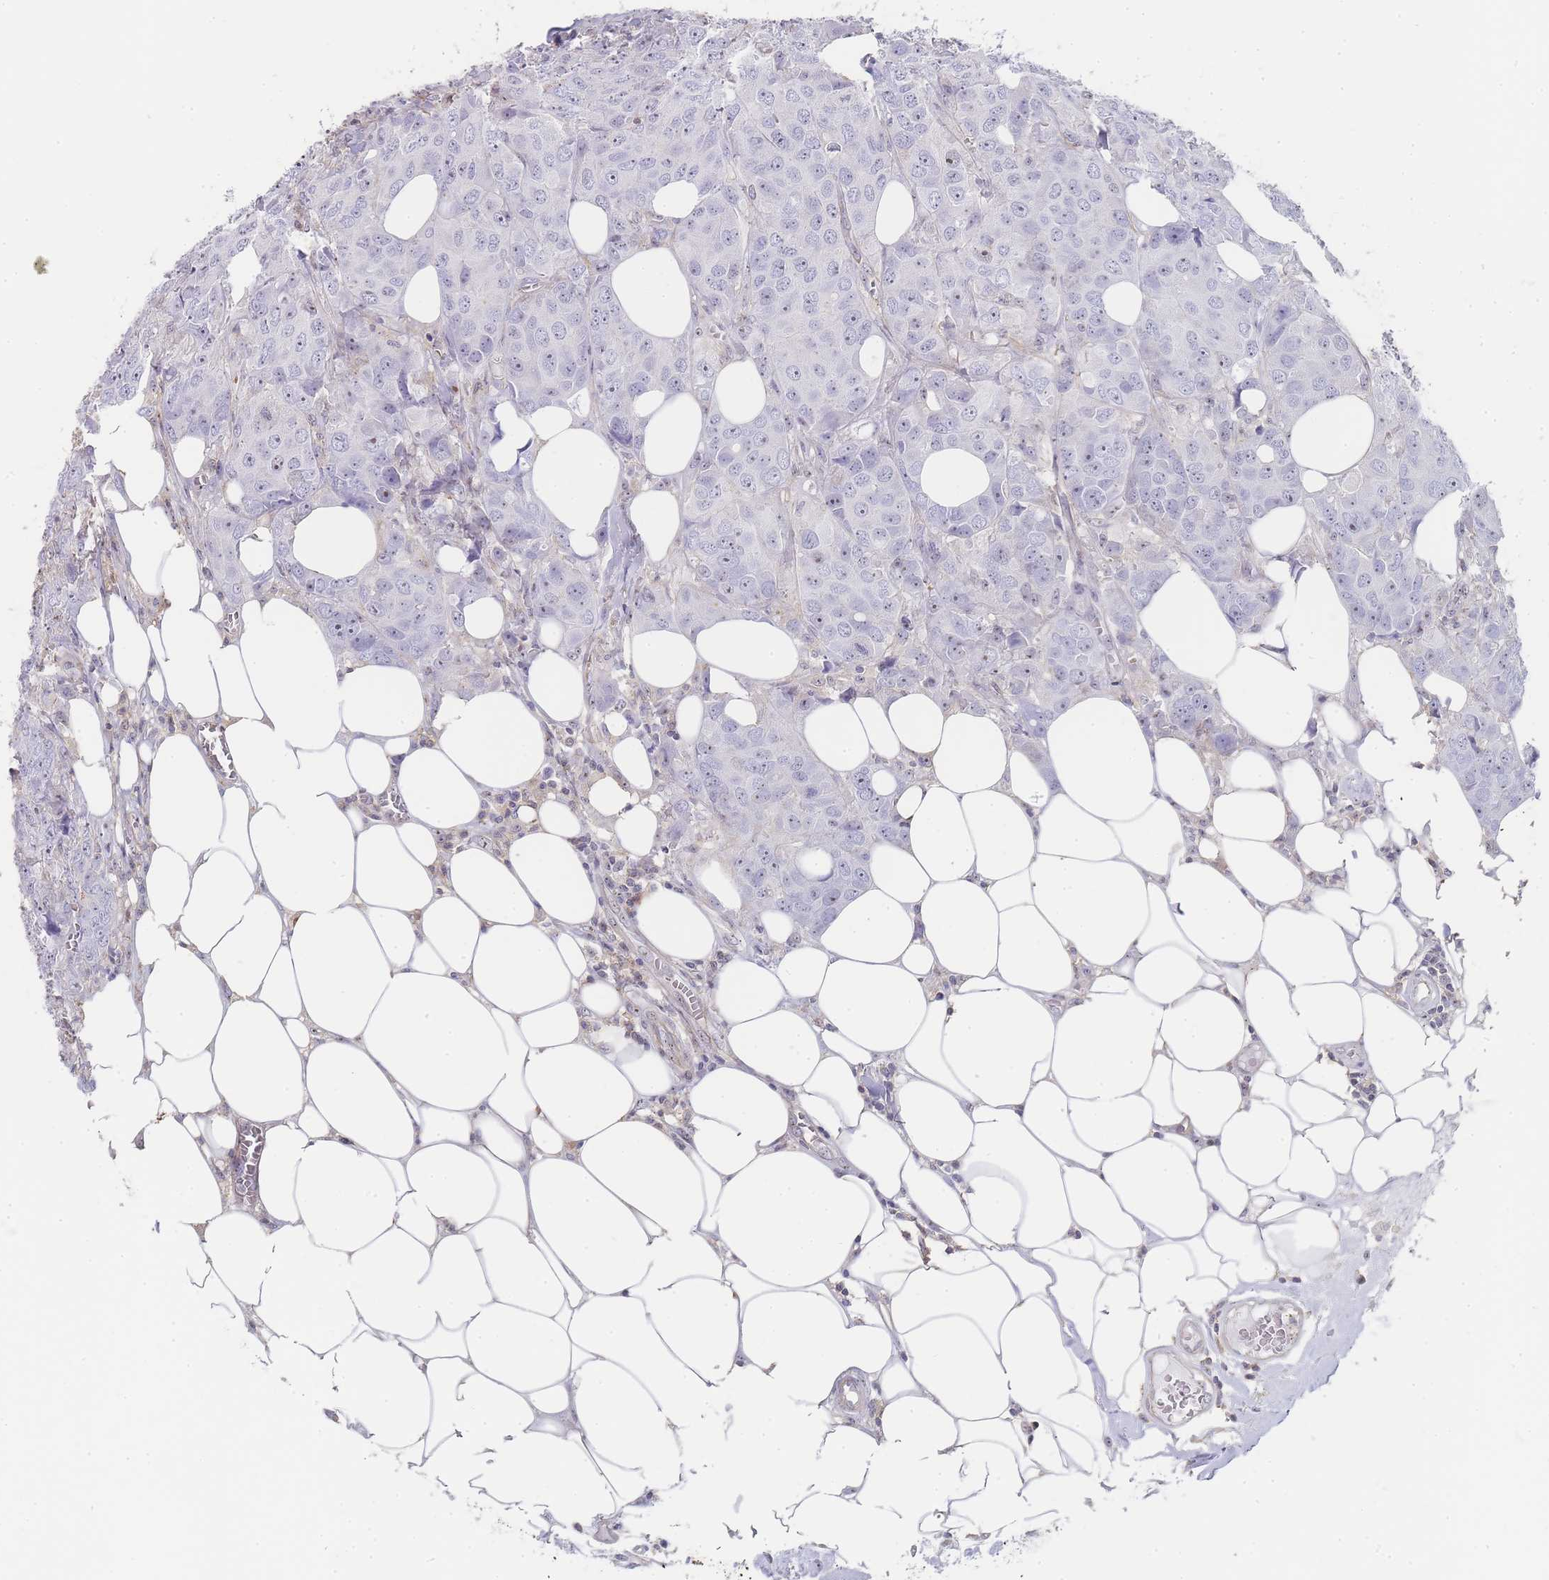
{"staining": {"intensity": "weak", "quantity": ">75%", "location": "nuclear"}, "tissue": "breast cancer", "cell_type": "Tumor cells", "image_type": "cancer", "snomed": [{"axis": "morphology", "description": "Duct carcinoma"}, {"axis": "topography", "description": "Breast"}], "caption": "Human breast cancer stained for a protein (brown) shows weak nuclear positive expression in about >75% of tumor cells.", "gene": "NOP14", "patient": {"sex": "female", "age": 43}}